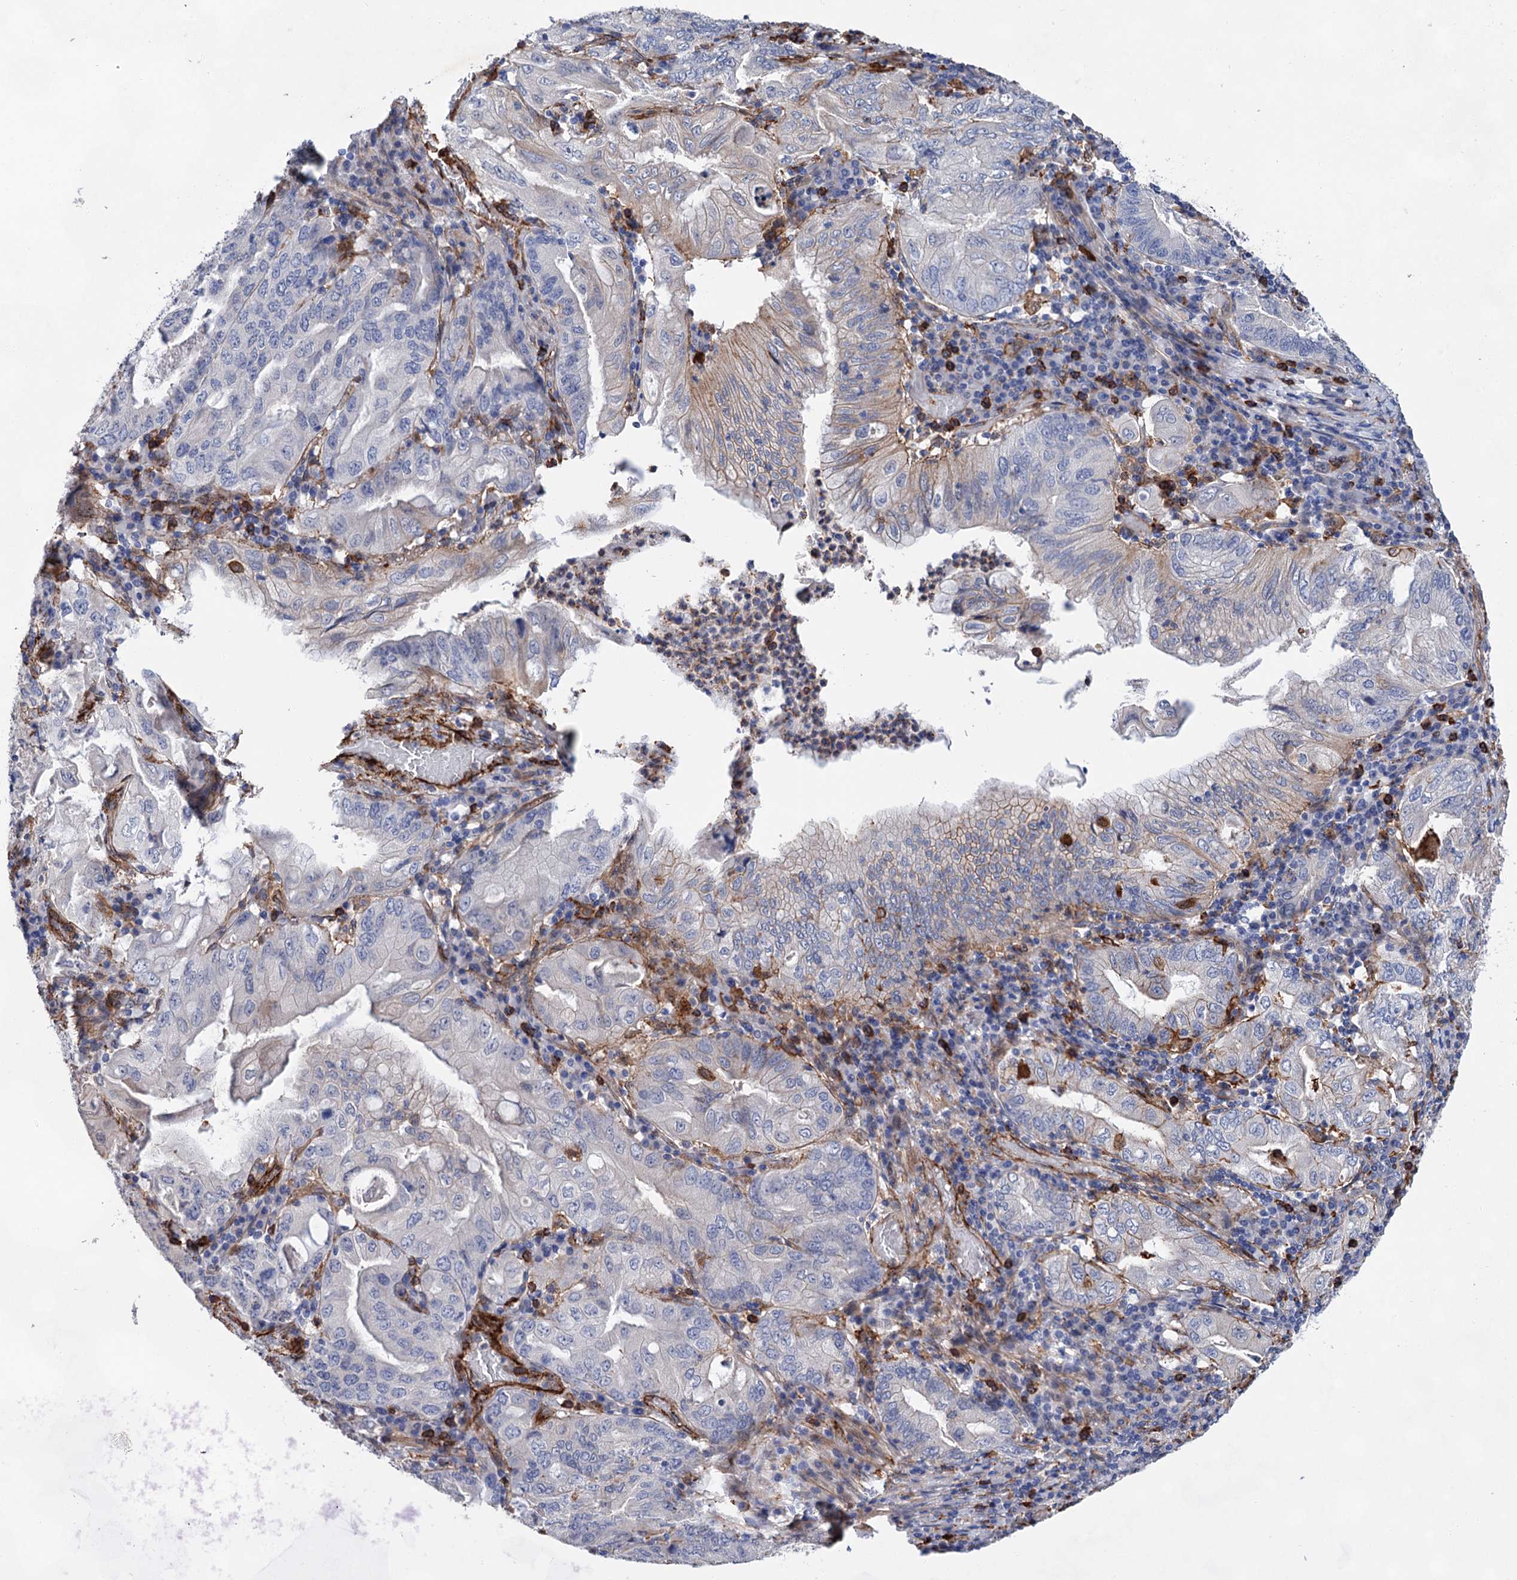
{"staining": {"intensity": "weak", "quantity": "<25%", "location": "cytoplasmic/membranous"}, "tissue": "stomach cancer", "cell_type": "Tumor cells", "image_type": "cancer", "snomed": [{"axis": "morphology", "description": "Normal tissue, NOS"}, {"axis": "morphology", "description": "Adenocarcinoma, NOS"}, {"axis": "topography", "description": "Esophagus"}, {"axis": "topography", "description": "Stomach, upper"}, {"axis": "topography", "description": "Peripheral nerve tissue"}], "caption": "Human stomach cancer (adenocarcinoma) stained for a protein using immunohistochemistry (IHC) shows no expression in tumor cells.", "gene": "TMTC3", "patient": {"sex": "male", "age": 62}}